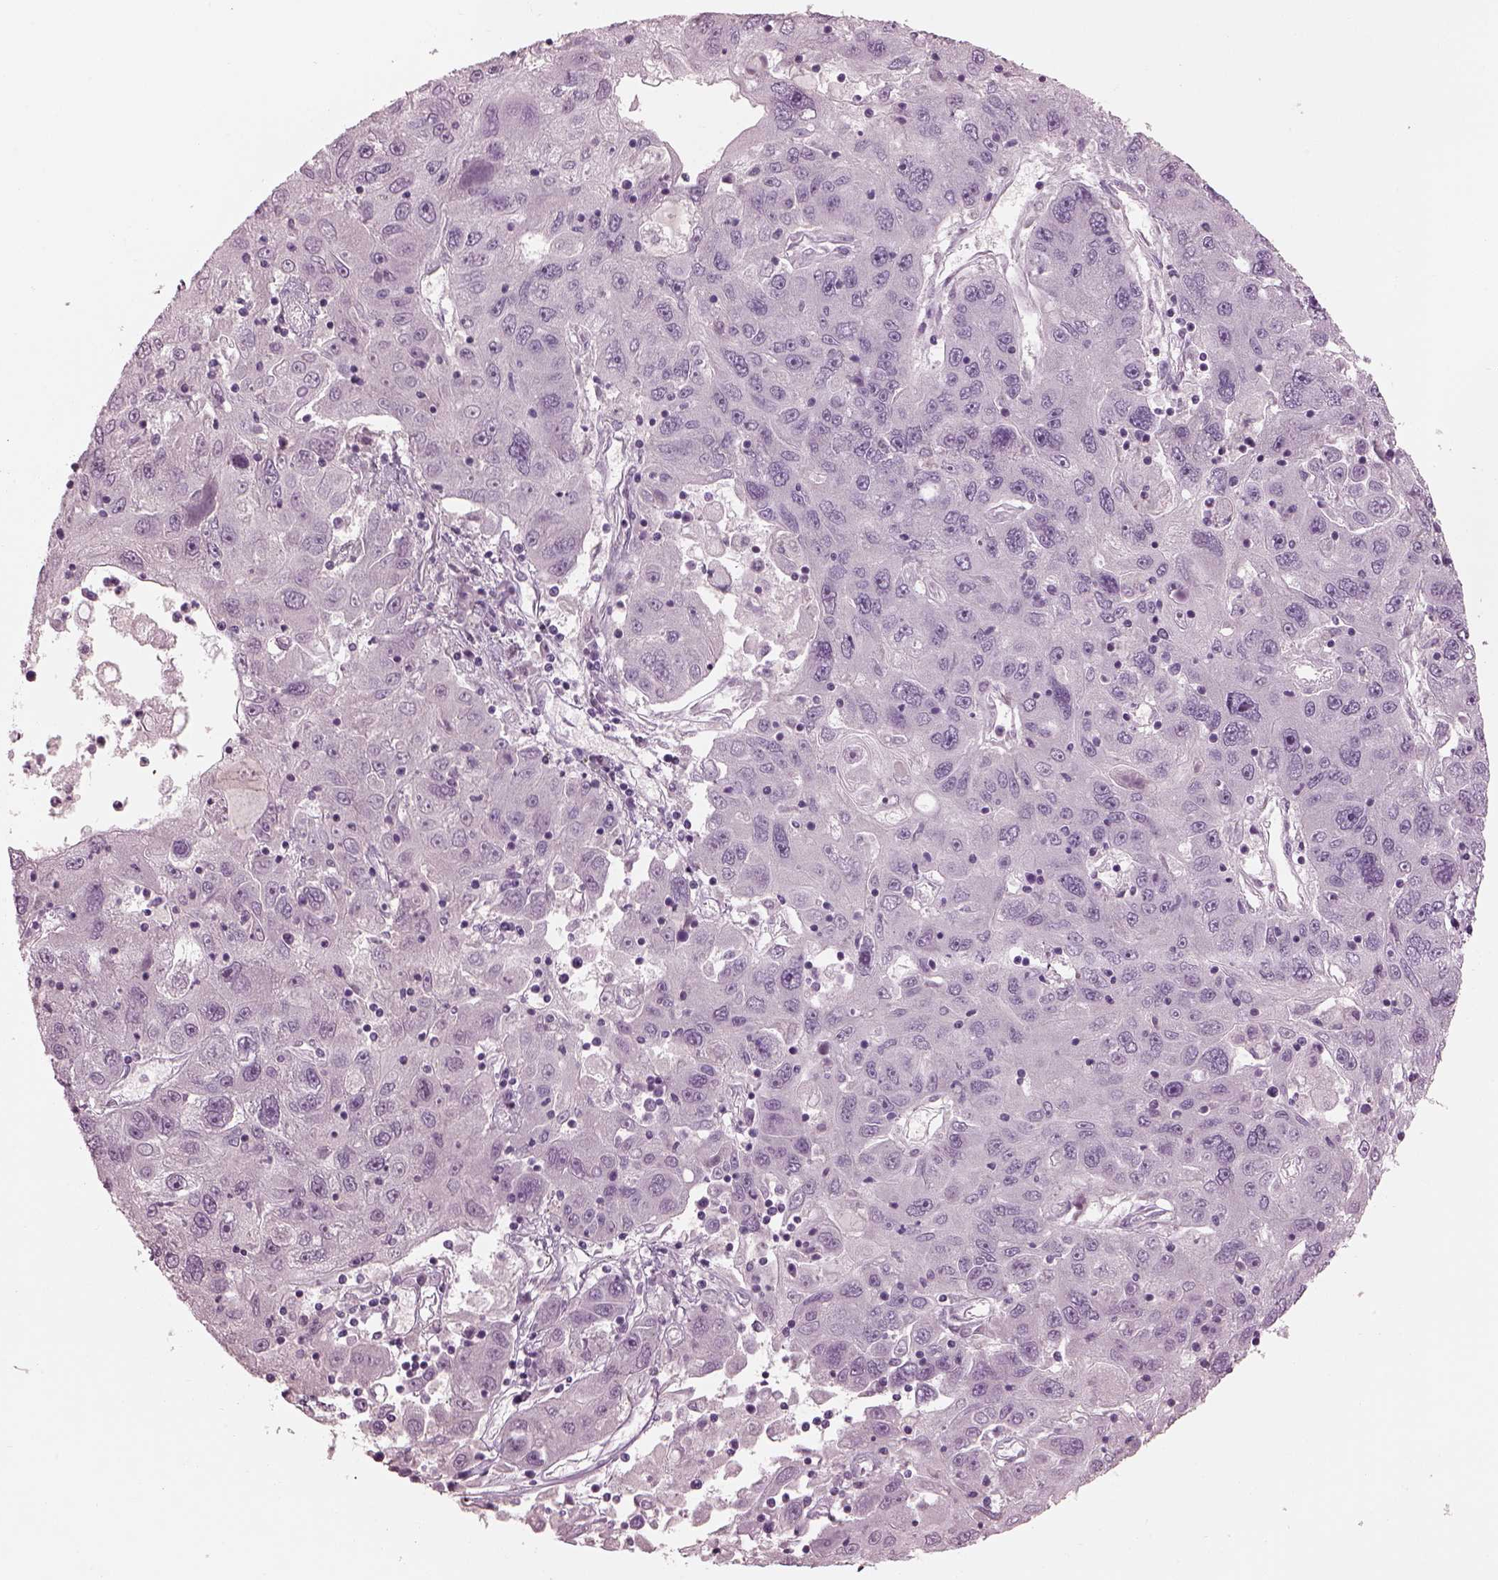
{"staining": {"intensity": "negative", "quantity": "none", "location": "none"}, "tissue": "stomach cancer", "cell_type": "Tumor cells", "image_type": "cancer", "snomed": [{"axis": "morphology", "description": "Adenocarcinoma, NOS"}, {"axis": "topography", "description": "Stomach"}], "caption": "A histopathology image of stomach adenocarcinoma stained for a protein displays no brown staining in tumor cells.", "gene": "PACRG", "patient": {"sex": "male", "age": 56}}